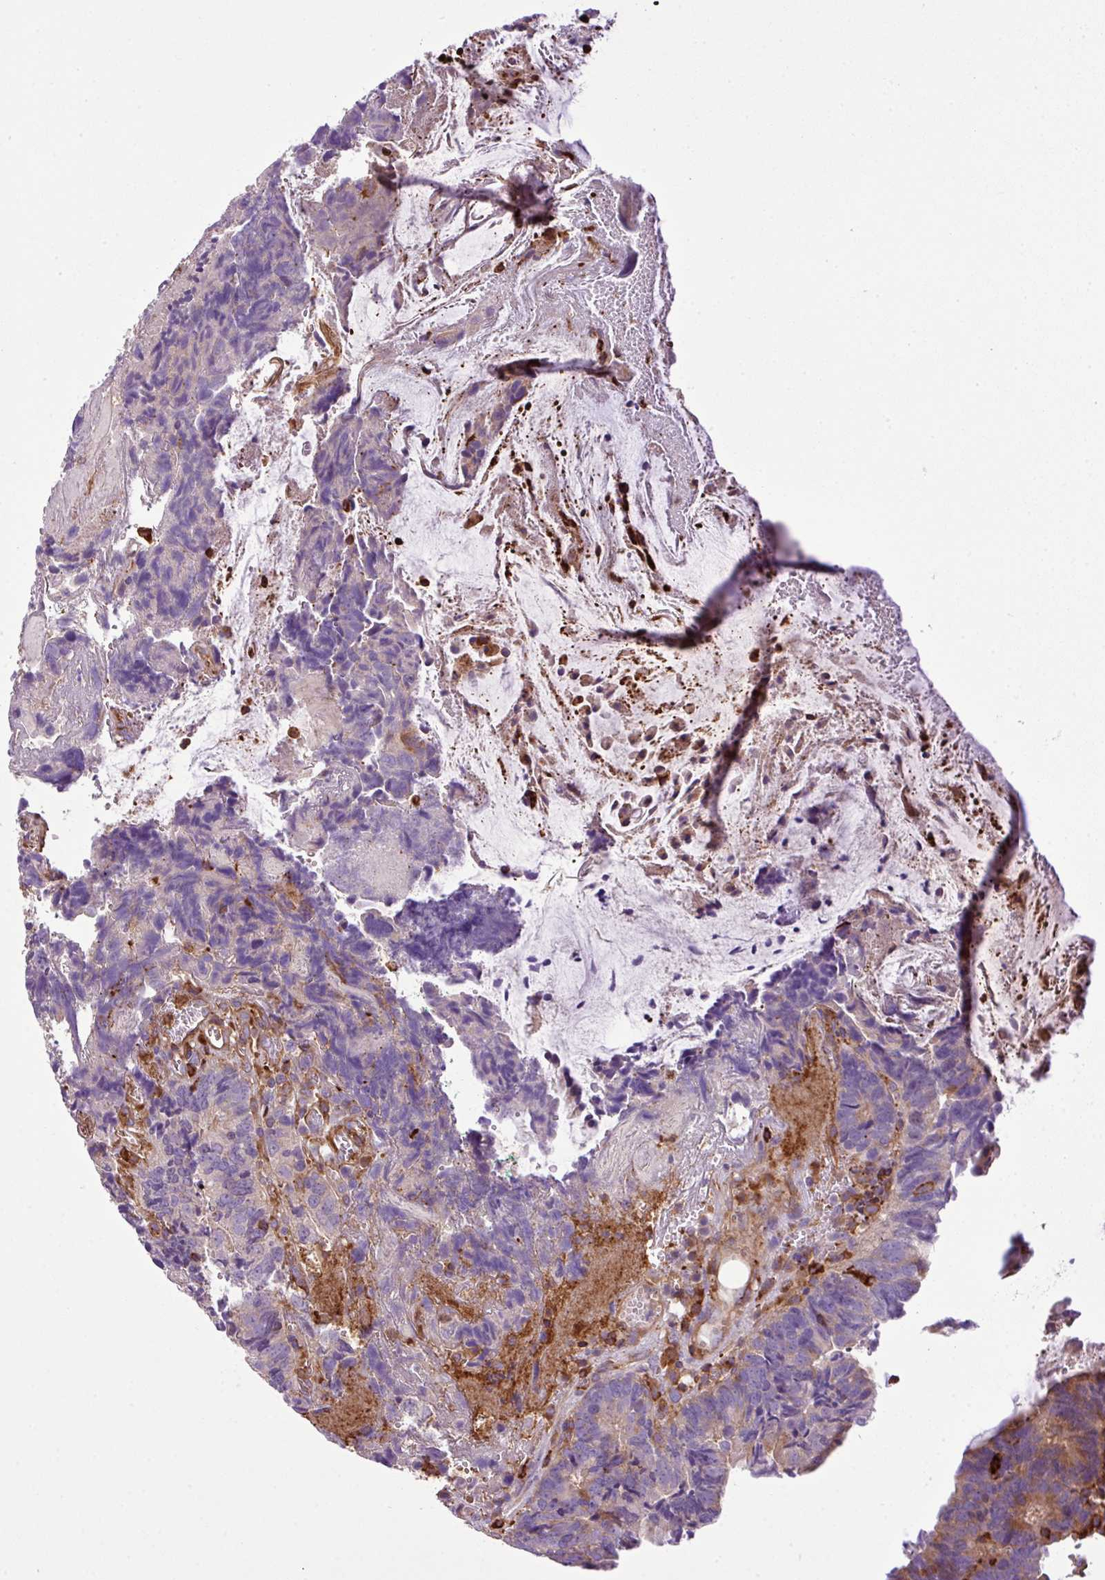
{"staining": {"intensity": "negative", "quantity": "none", "location": "none"}, "tissue": "colorectal cancer", "cell_type": "Tumor cells", "image_type": "cancer", "snomed": [{"axis": "morphology", "description": "Adenocarcinoma, NOS"}, {"axis": "topography", "description": "Colon"}], "caption": "There is no significant positivity in tumor cells of colorectal cancer (adenocarcinoma).", "gene": "PGAP6", "patient": {"sex": "female", "age": 67}}